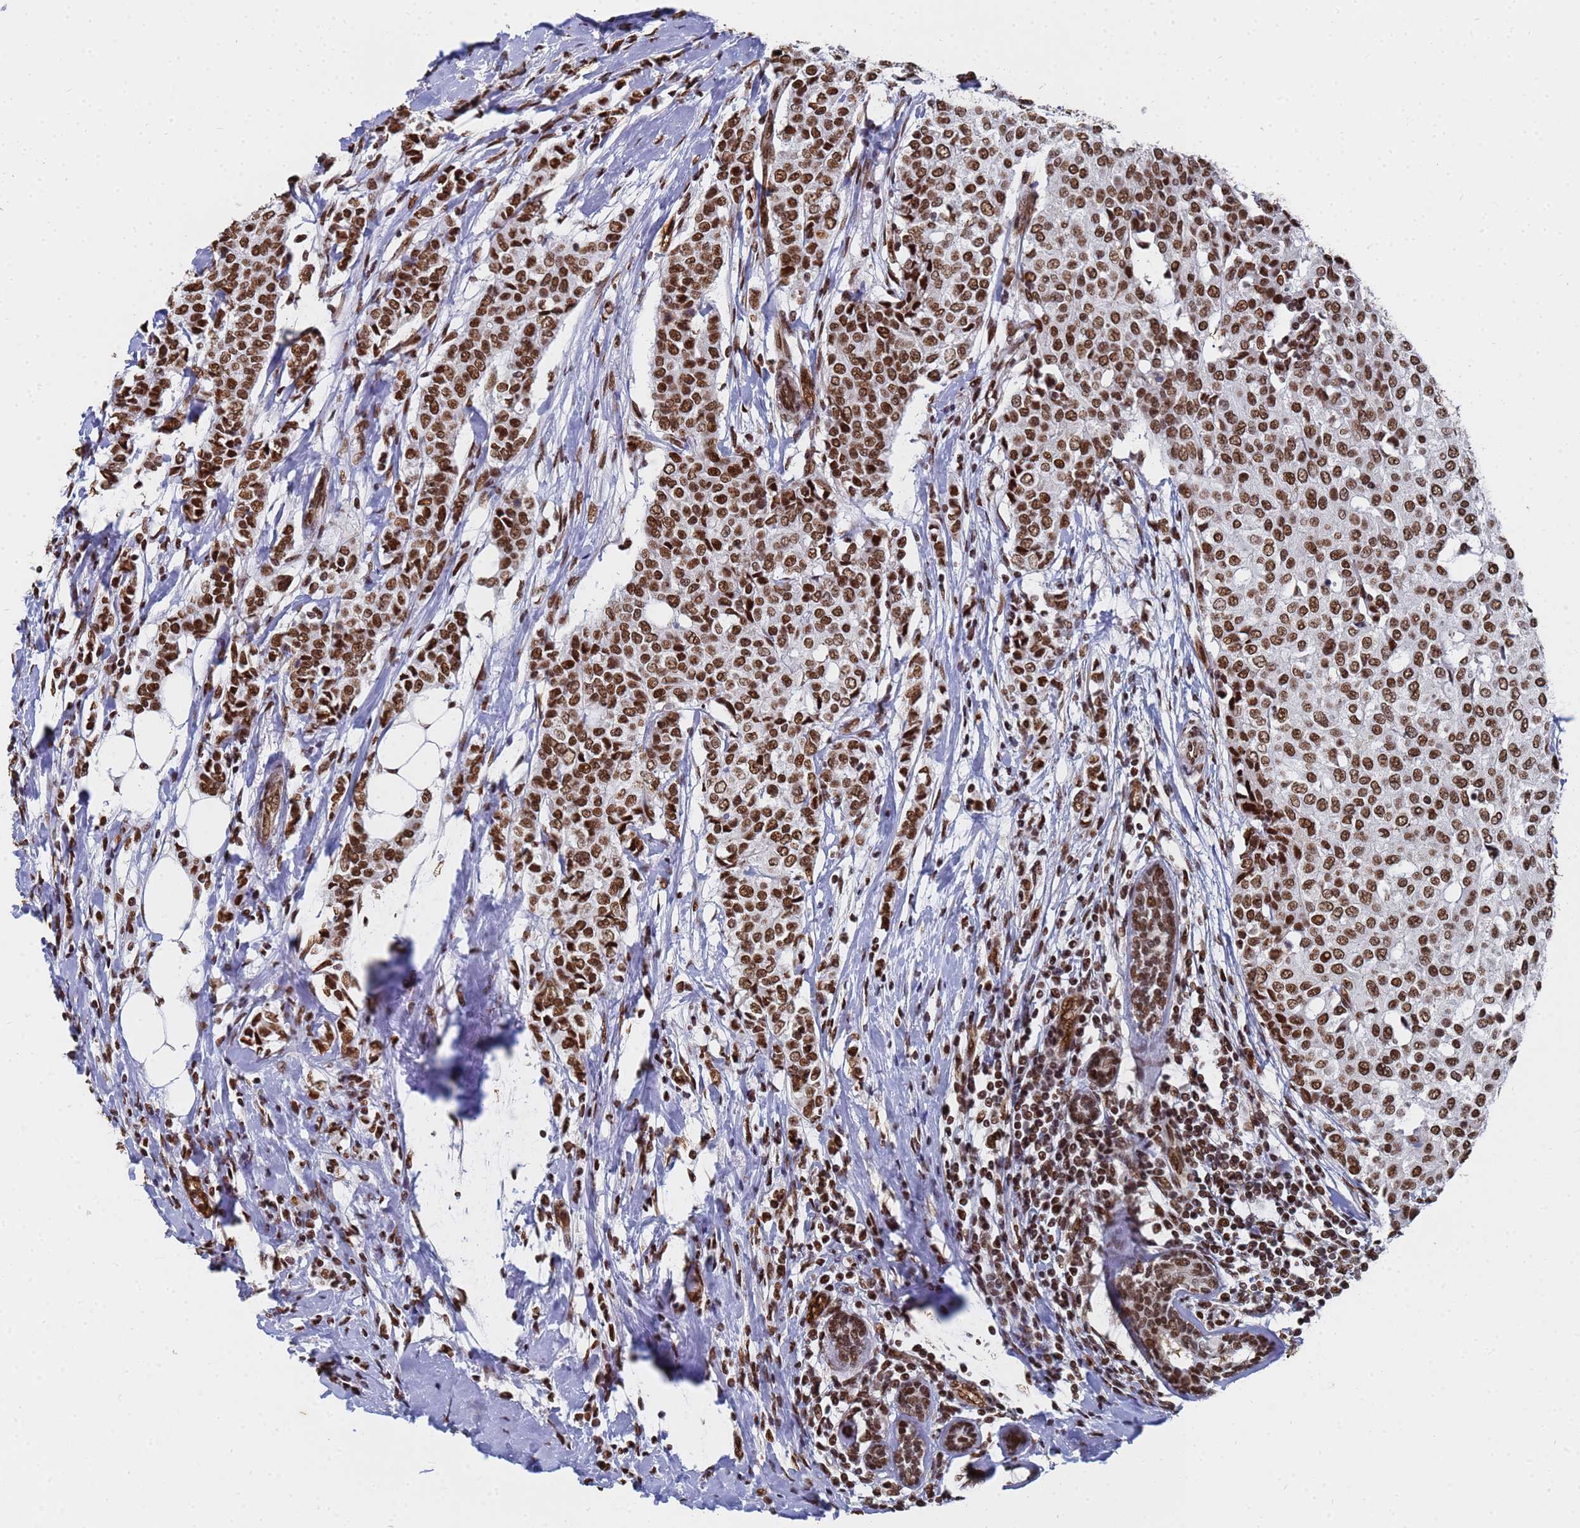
{"staining": {"intensity": "strong", "quantity": ">75%", "location": "nuclear"}, "tissue": "breast cancer", "cell_type": "Tumor cells", "image_type": "cancer", "snomed": [{"axis": "morphology", "description": "Lobular carcinoma"}, {"axis": "topography", "description": "Breast"}], "caption": "Tumor cells exhibit high levels of strong nuclear staining in approximately >75% of cells in lobular carcinoma (breast). Nuclei are stained in blue.", "gene": "RAVER2", "patient": {"sex": "female", "age": 51}}